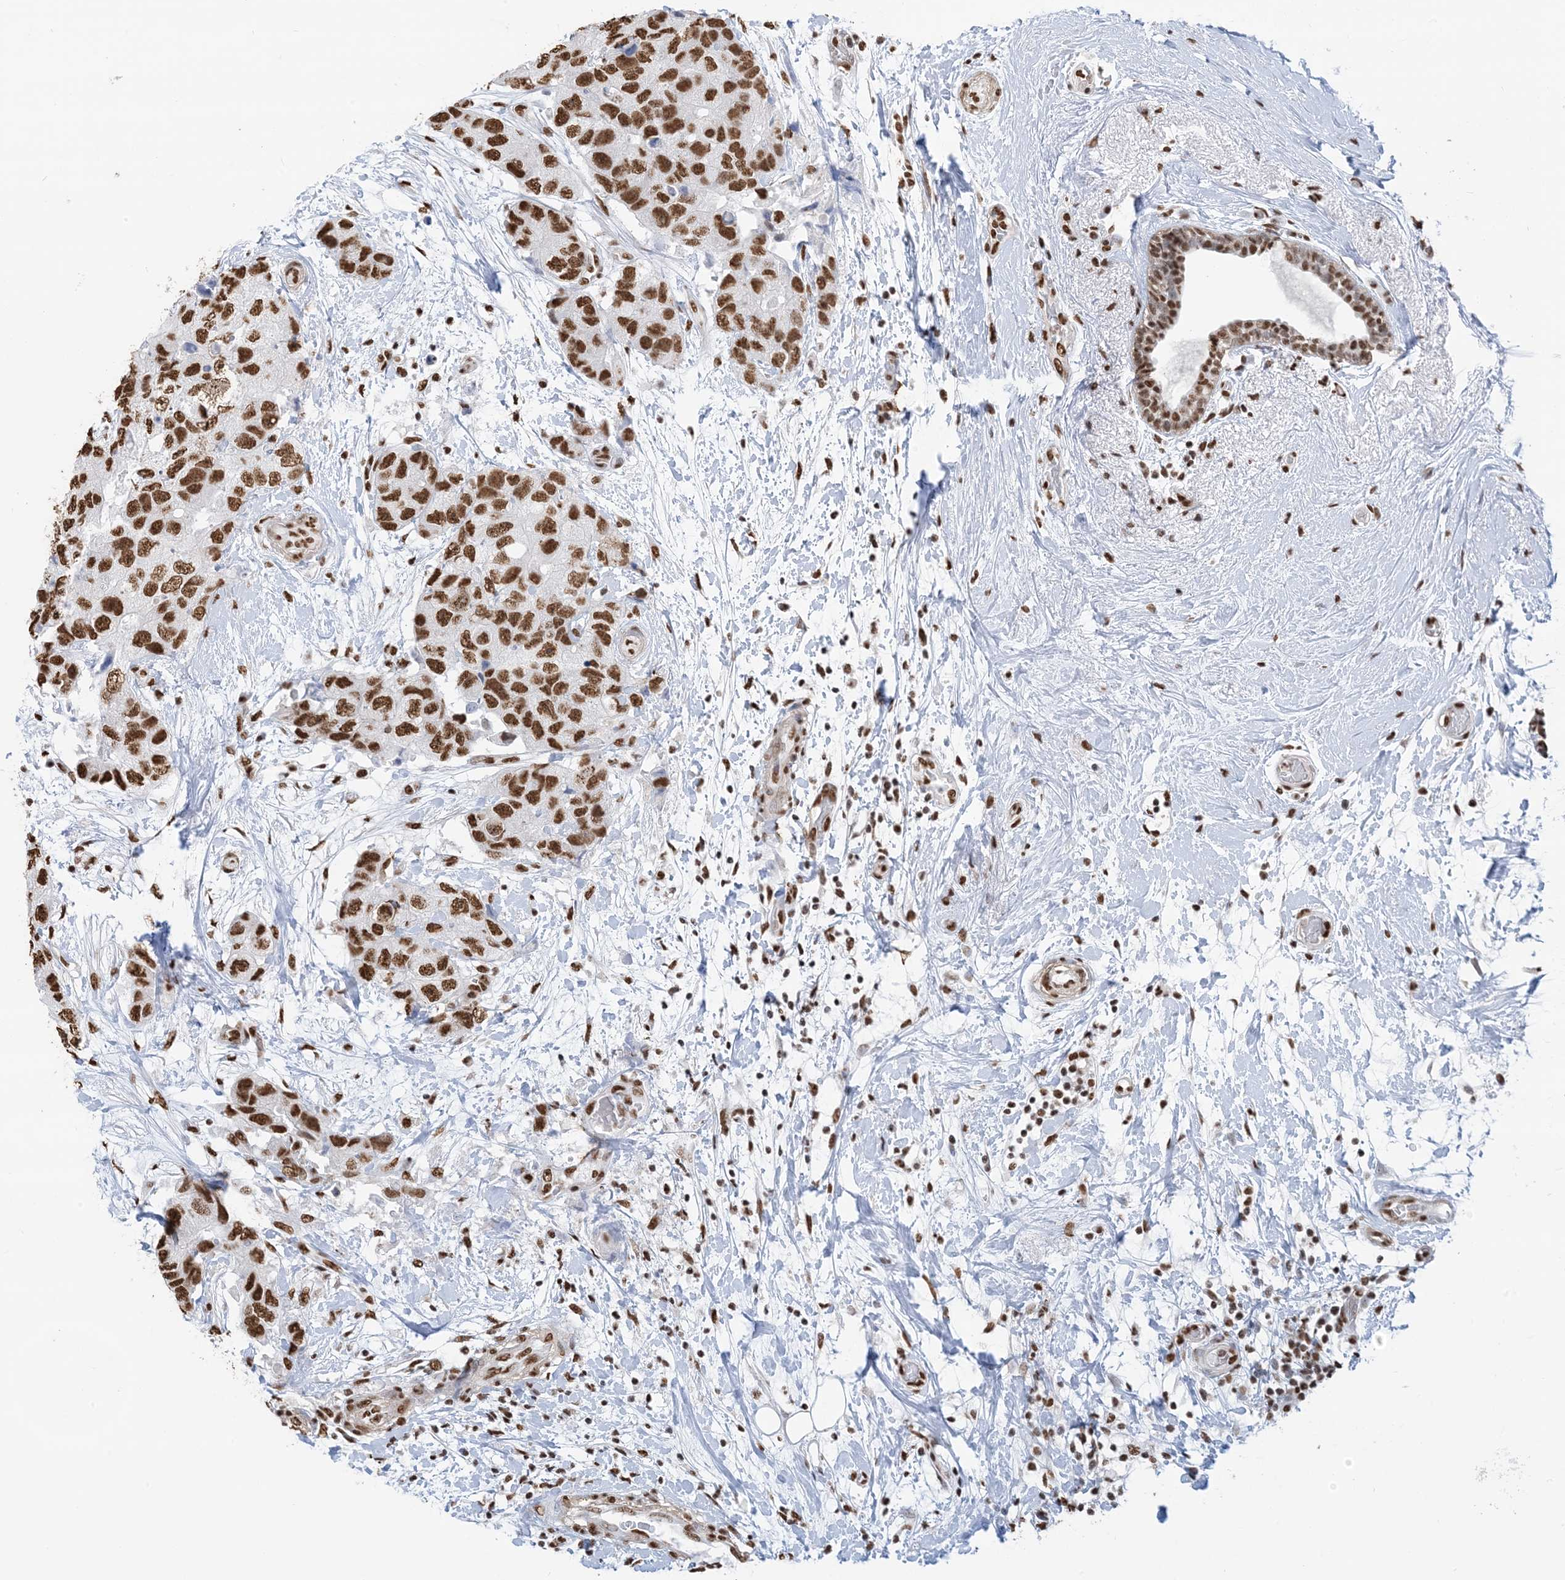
{"staining": {"intensity": "strong", "quantity": ">75%", "location": "nuclear"}, "tissue": "breast cancer", "cell_type": "Tumor cells", "image_type": "cancer", "snomed": [{"axis": "morphology", "description": "Duct carcinoma"}, {"axis": "topography", "description": "Breast"}], "caption": "Tumor cells exhibit high levels of strong nuclear positivity in approximately >75% of cells in human intraductal carcinoma (breast).", "gene": "ZNF792", "patient": {"sex": "female", "age": 62}}